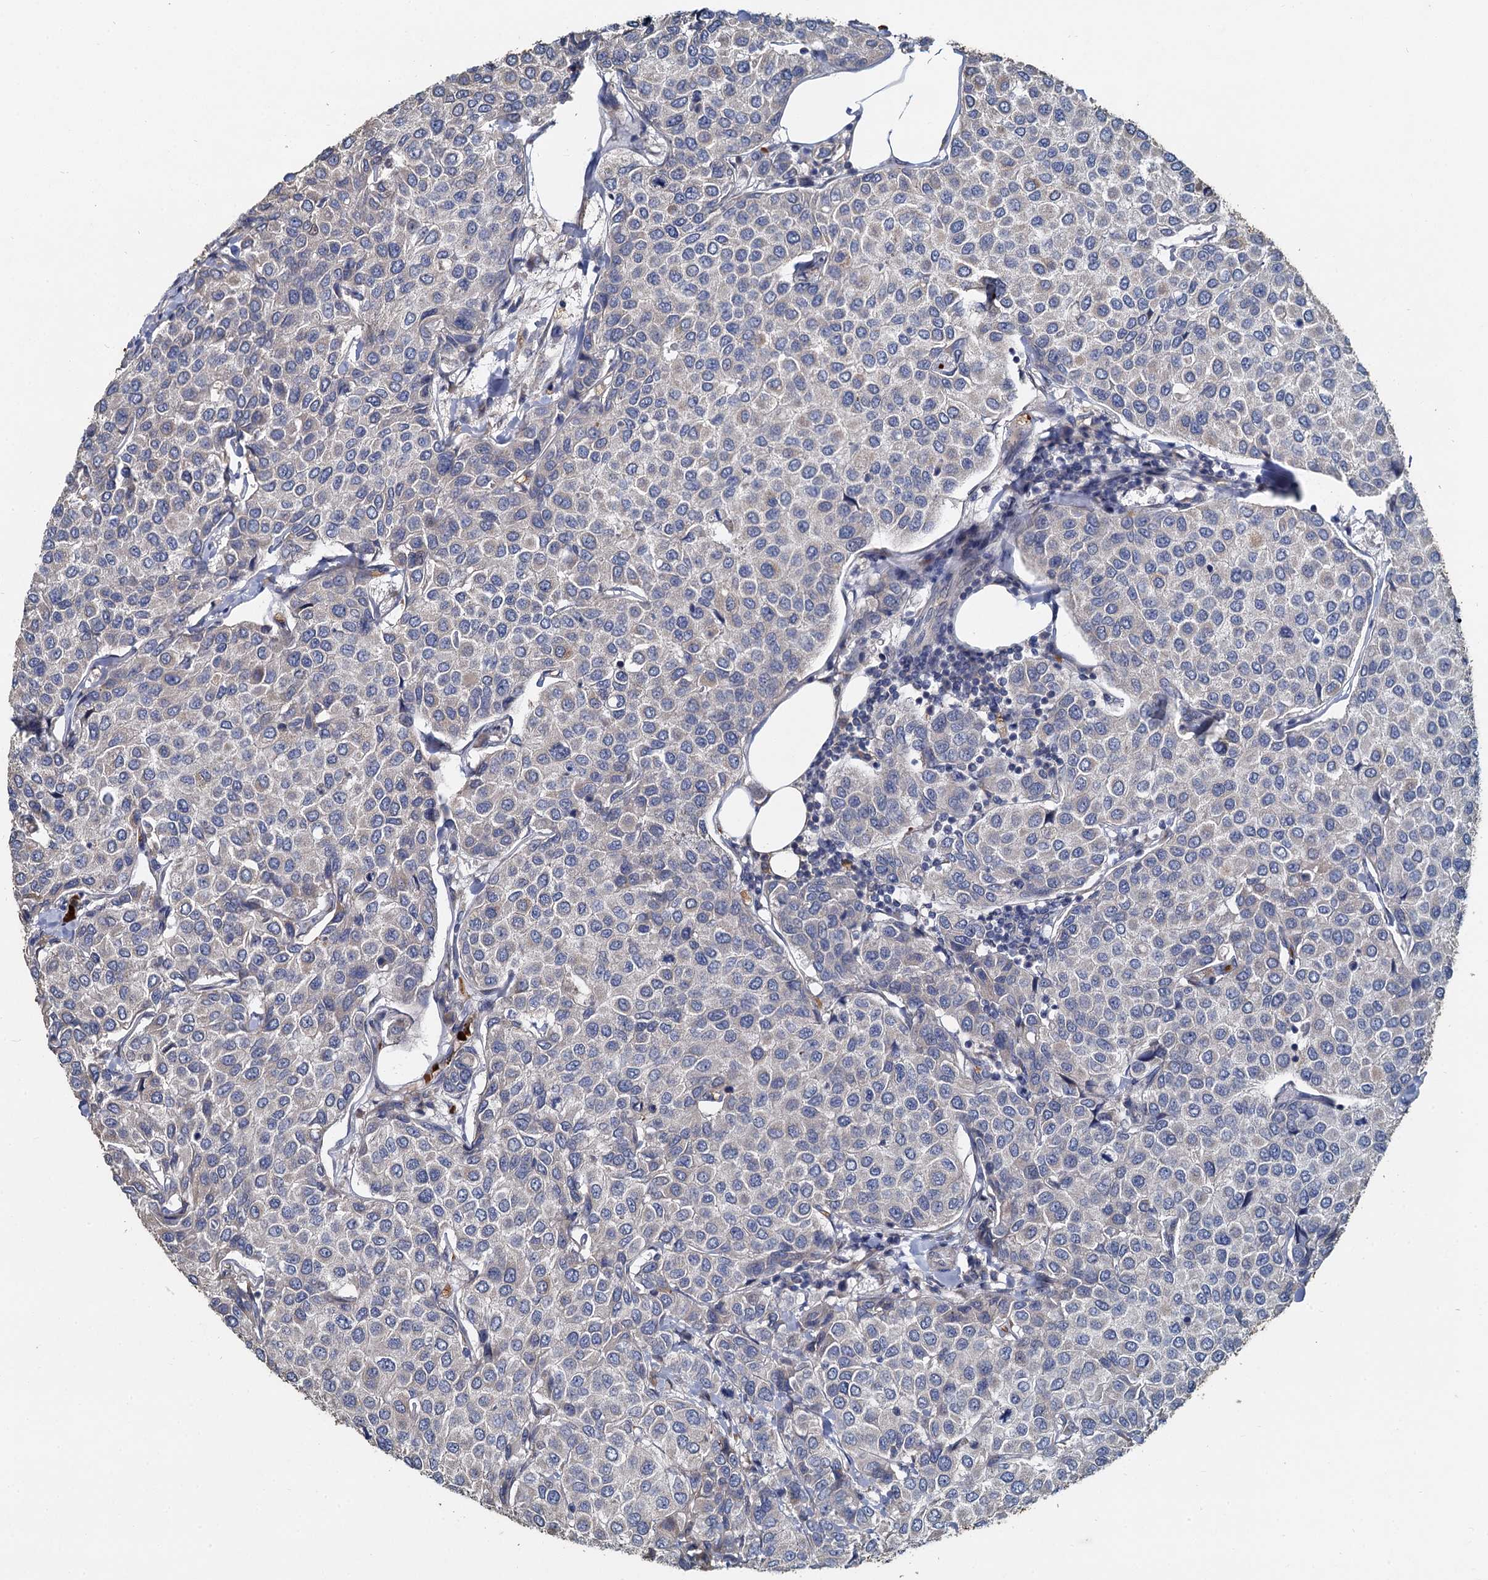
{"staining": {"intensity": "negative", "quantity": "none", "location": "none"}, "tissue": "breast cancer", "cell_type": "Tumor cells", "image_type": "cancer", "snomed": [{"axis": "morphology", "description": "Duct carcinoma"}, {"axis": "topography", "description": "Breast"}], "caption": "IHC histopathology image of breast infiltrating ductal carcinoma stained for a protein (brown), which exhibits no staining in tumor cells.", "gene": "TCTN2", "patient": {"sex": "female", "age": 55}}